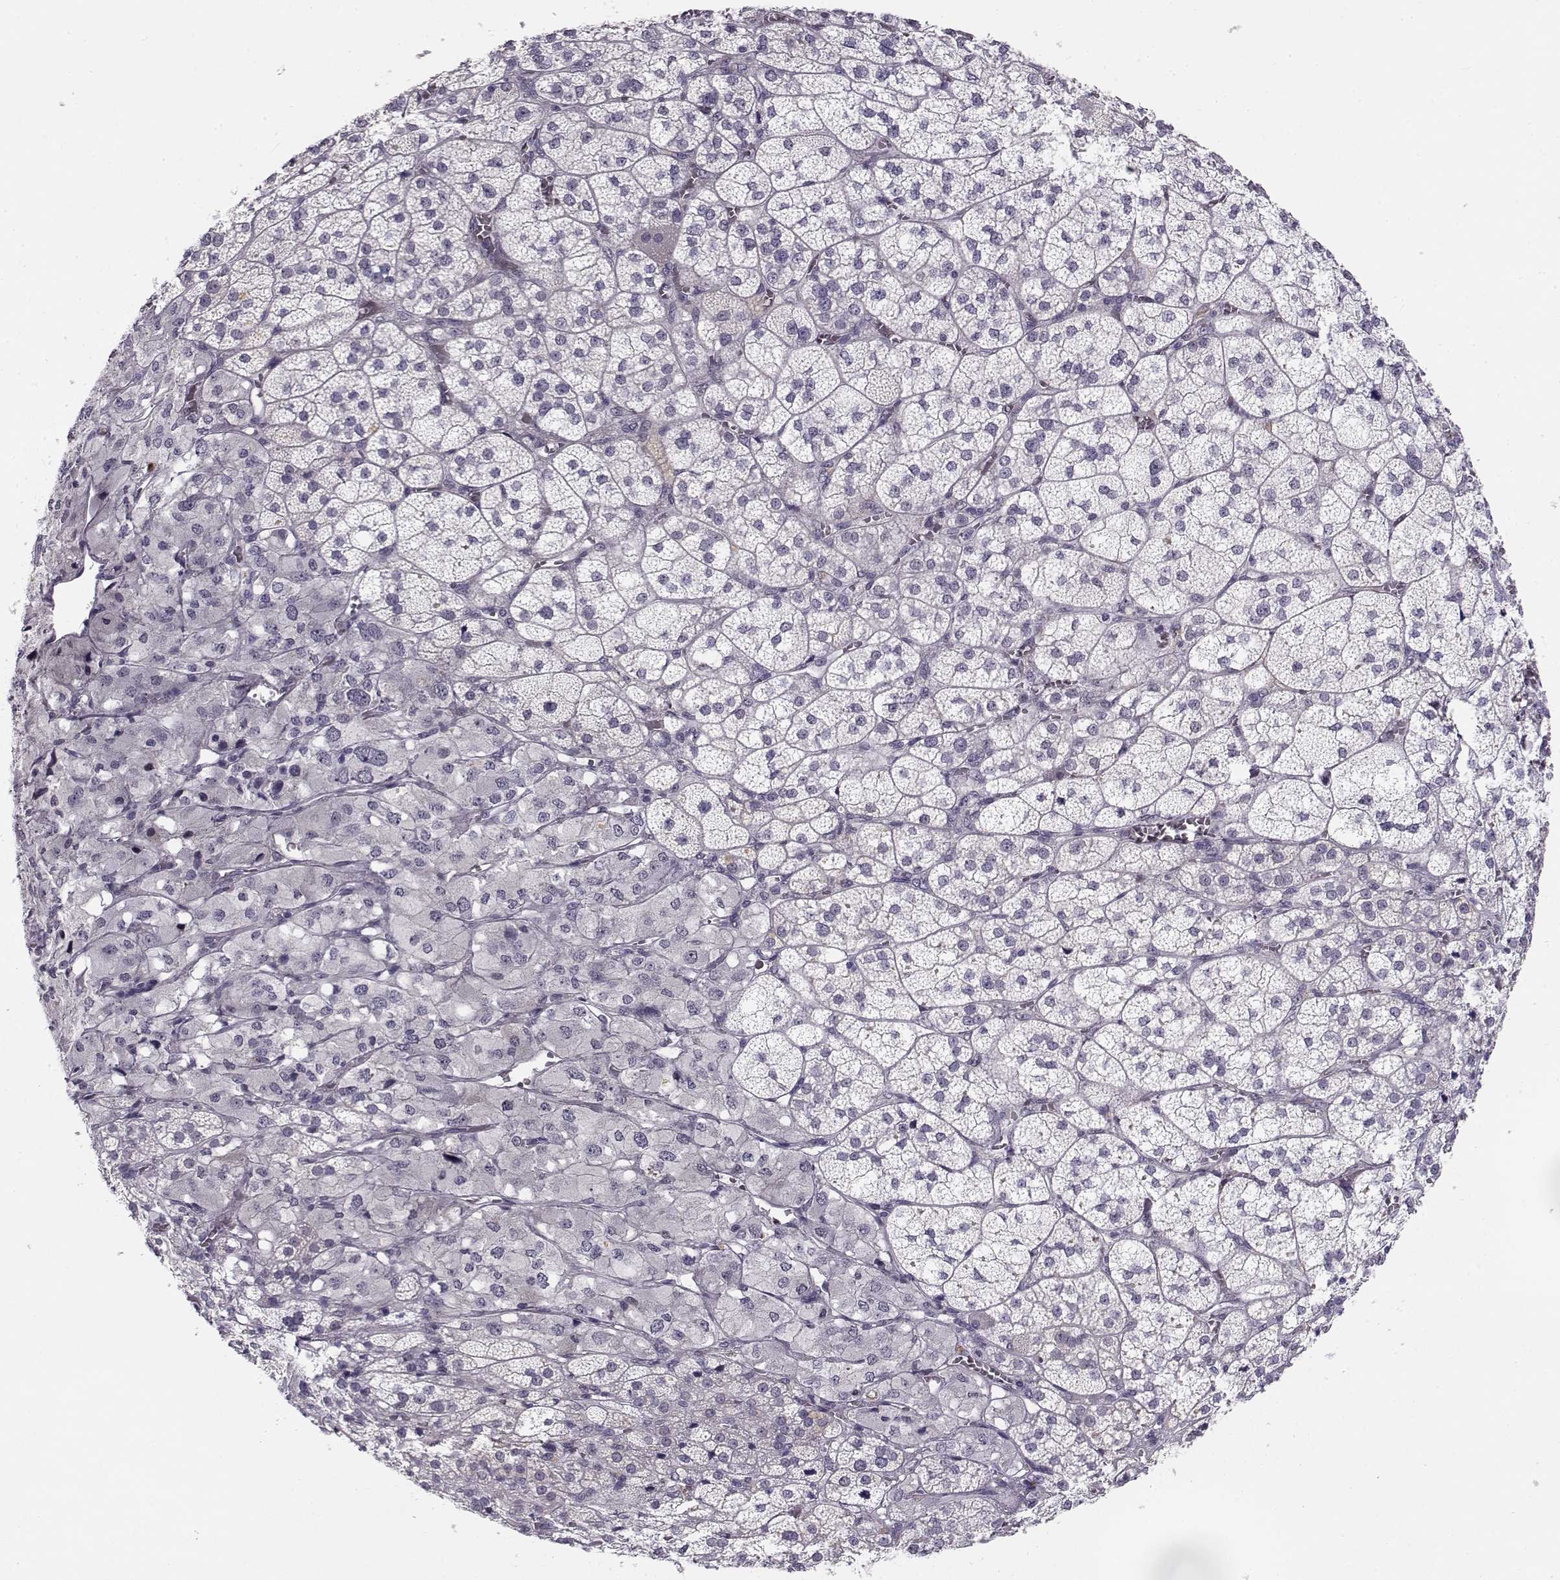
{"staining": {"intensity": "negative", "quantity": "none", "location": "none"}, "tissue": "adrenal gland", "cell_type": "Glandular cells", "image_type": "normal", "snomed": [{"axis": "morphology", "description": "Normal tissue, NOS"}, {"axis": "topography", "description": "Adrenal gland"}], "caption": "The image reveals no significant positivity in glandular cells of adrenal gland.", "gene": "C16orf86", "patient": {"sex": "female", "age": 60}}